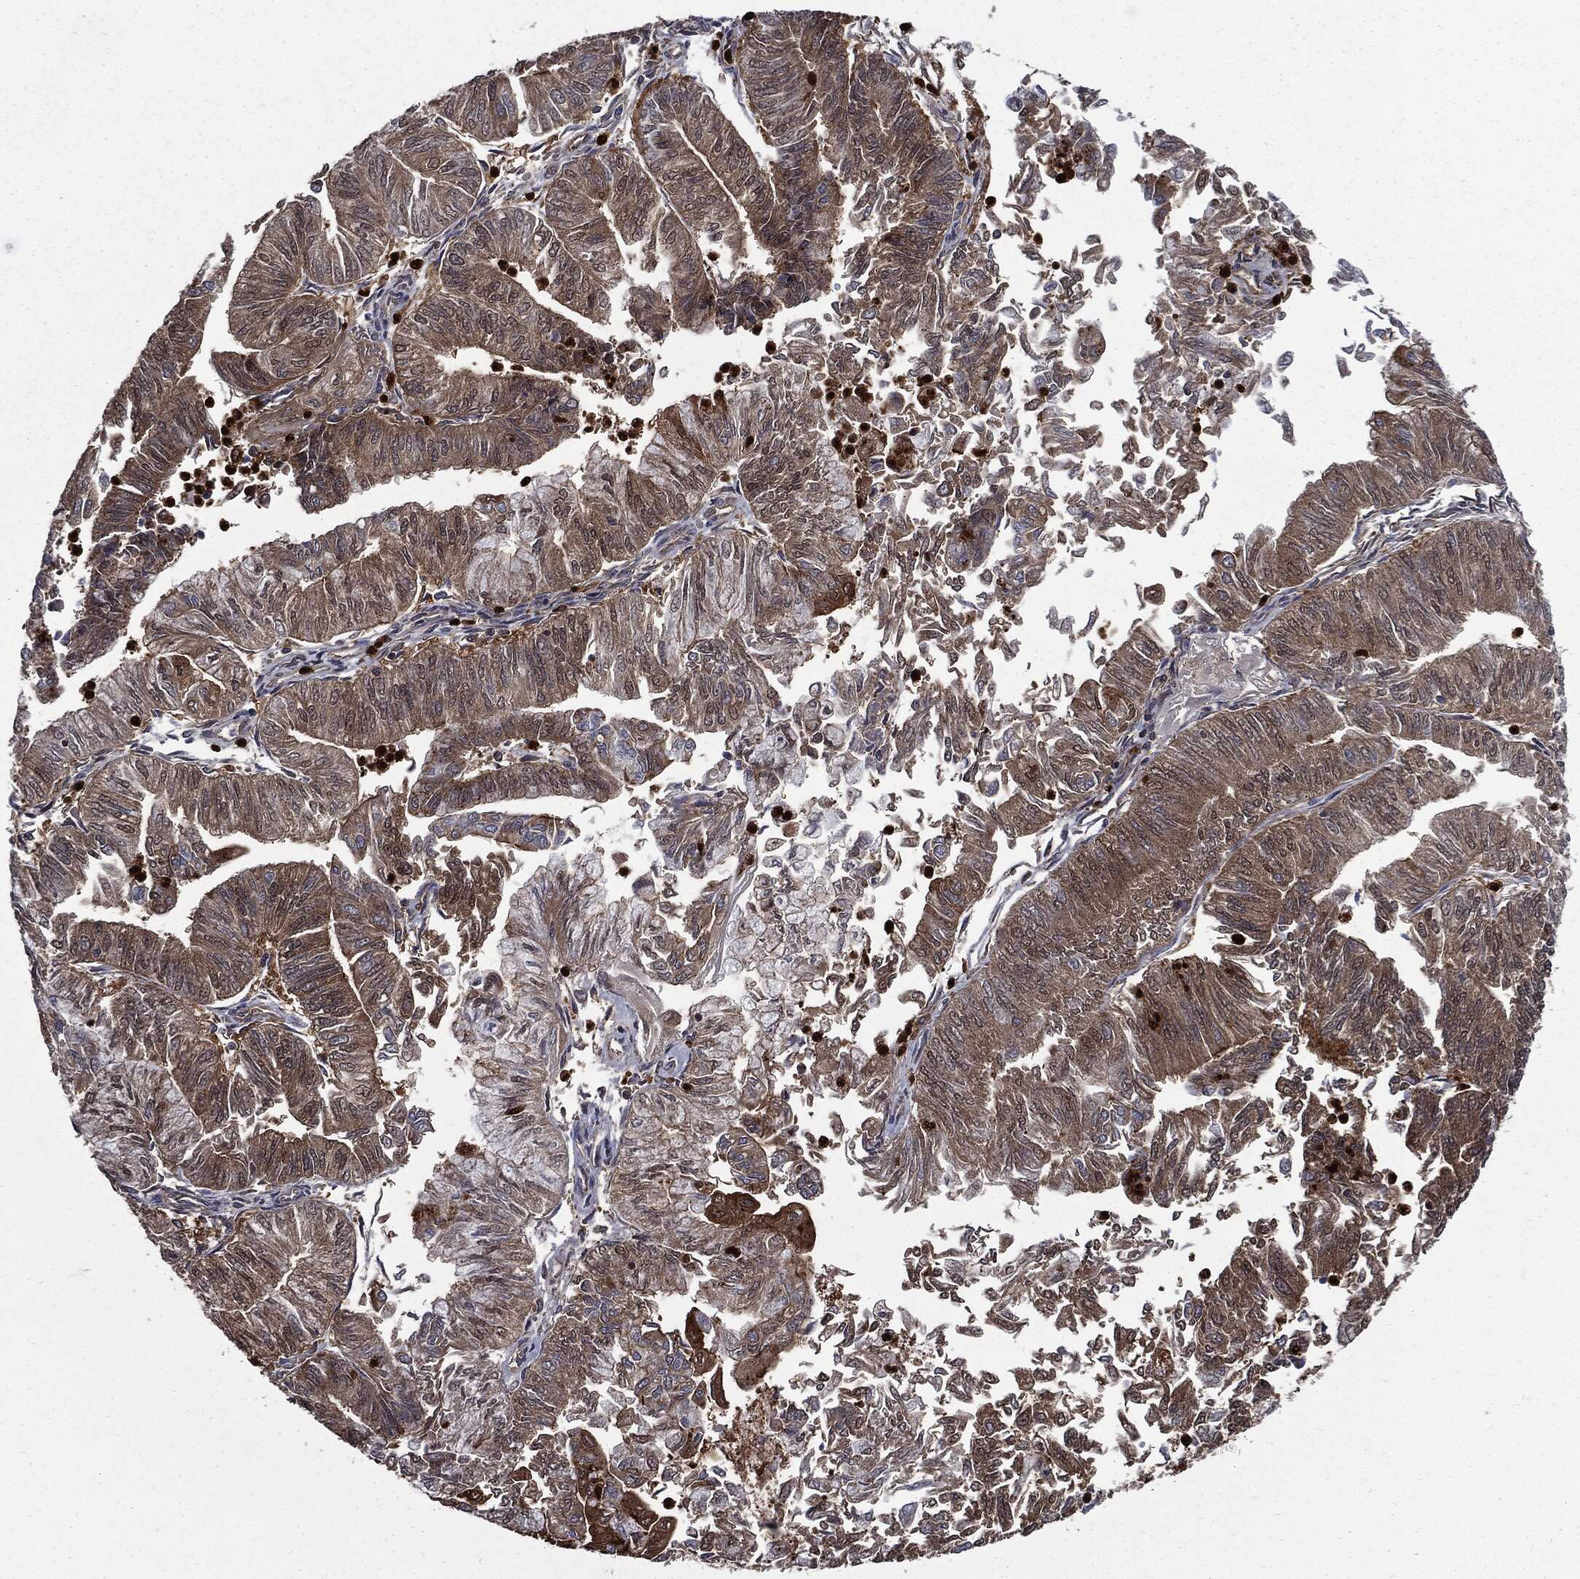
{"staining": {"intensity": "strong", "quantity": "<25%", "location": "cytoplasmic/membranous"}, "tissue": "endometrial cancer", "cell_type": "Tumor cells", "image_type": "cancer", "snomed": [{"axis": "morphology", "description": "Adenocarcinoma, NOS"}, {"axis": "topography", "description": "Endometrium"}], "caption": "Immunohistochemical staining of human endometrial cancer (adenocarcinoma) shows medium levels of strong cytoplasmic/membranous protein expression in about <25% of tumor cells. The staining is performed using DAB brown chromogen to label protein expression. The nuclei are counter-stained blue using hematoxylin.", "gene": "PDCD6IP", "patient": {"sex": "female", "age": 59}}